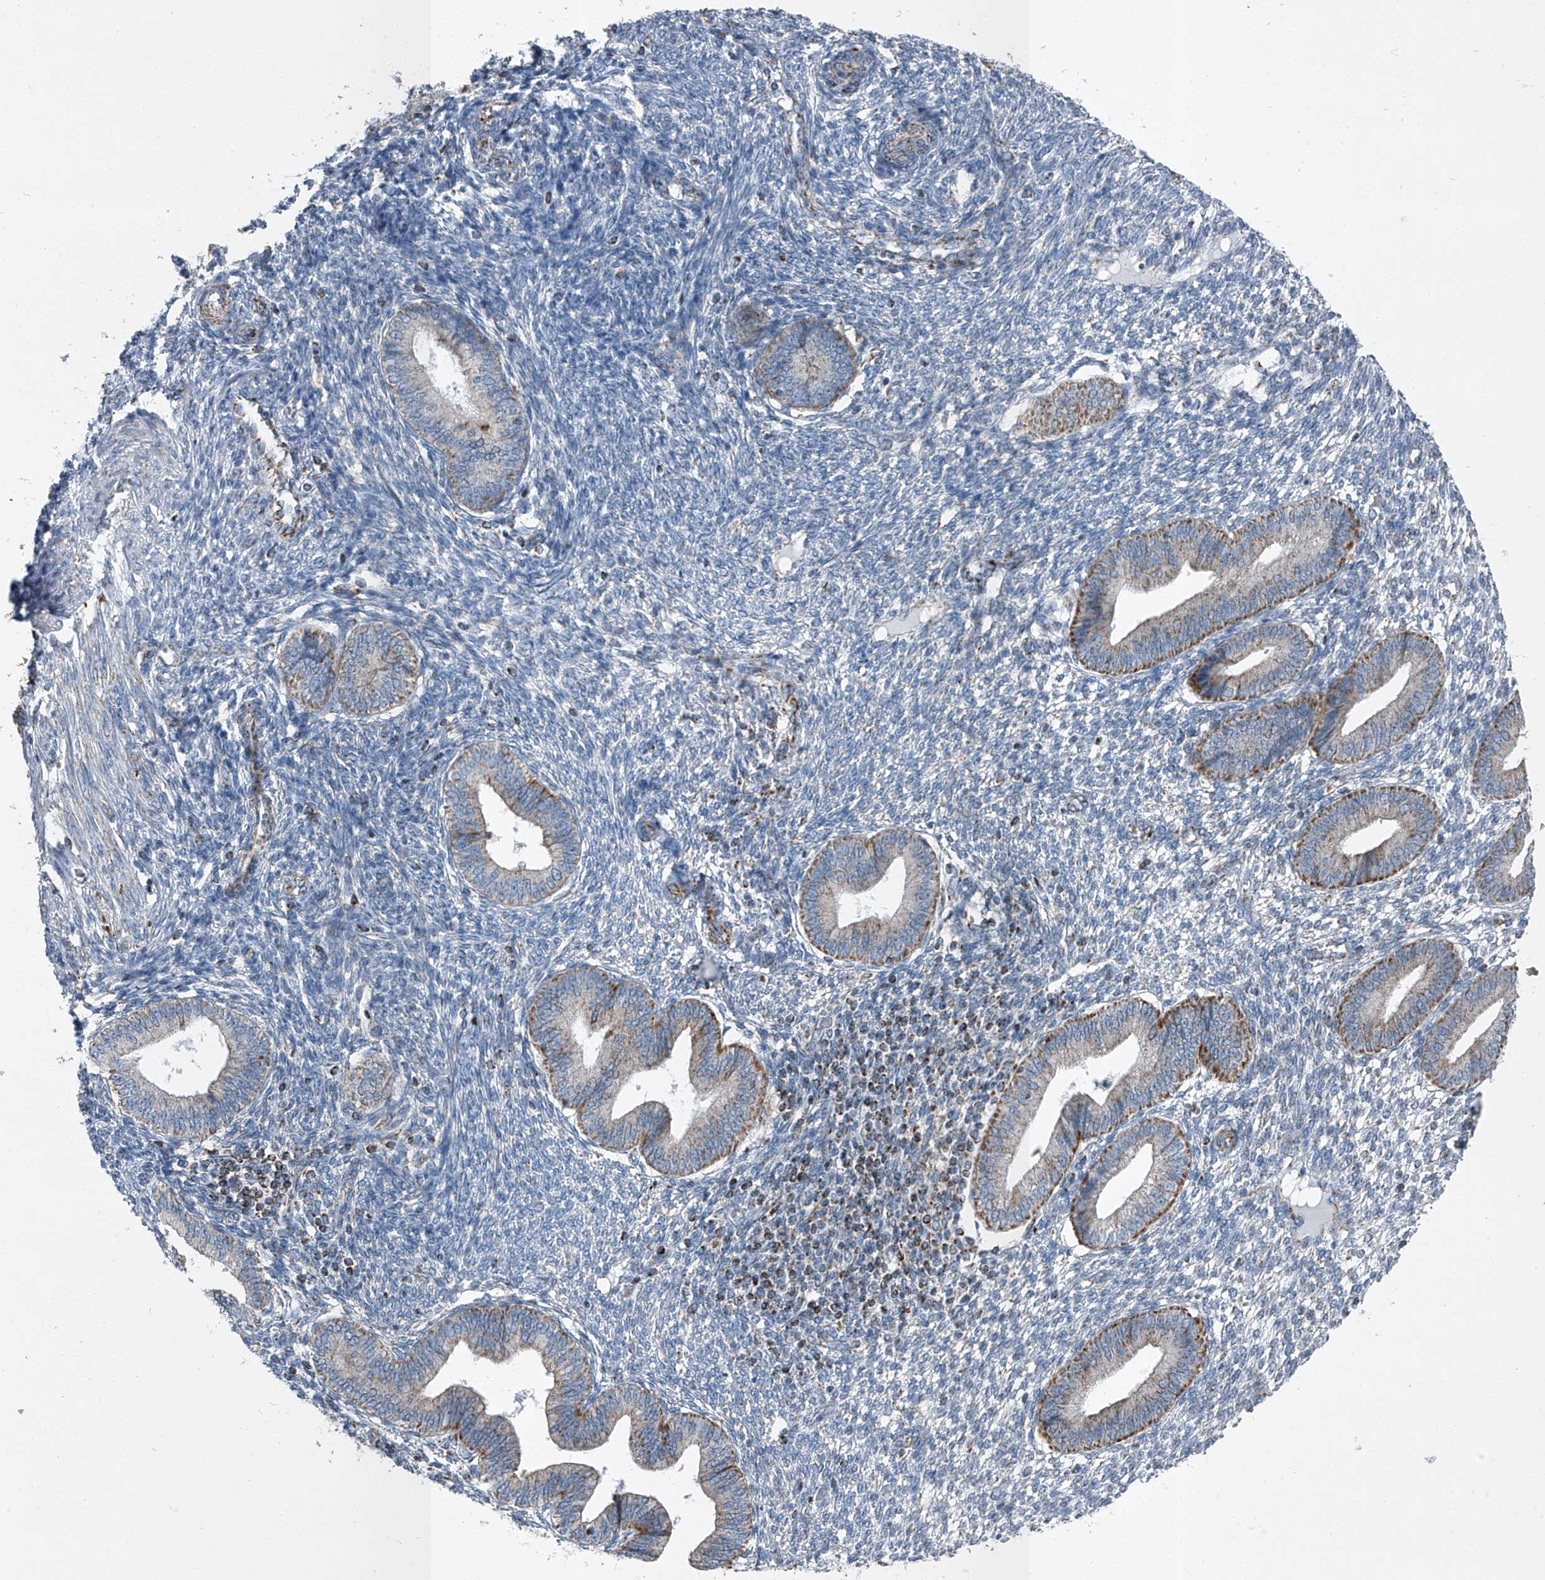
{"staining": {"intensity": "negative", "quantity": "none", "location": "none"}, "tissue": "endometrium", "cell_type": "Cells in endometrial stroma", "image_type": "normal", "snomed": [{"axis": "morphology", "description": "Normal tissue, NOS"}, {"axis": "topography", "description": "Endometrium"}], "caption": "Endometrium was stained to show a protein in brown. There is no significant expression in cells in endometrial stroma. The staining is performed using DAB brown chromogen with nuclei counter-stained in using hematoxylin.", "gene": "CHRNA7", "patient": {"sex": "female", "age": 46}}